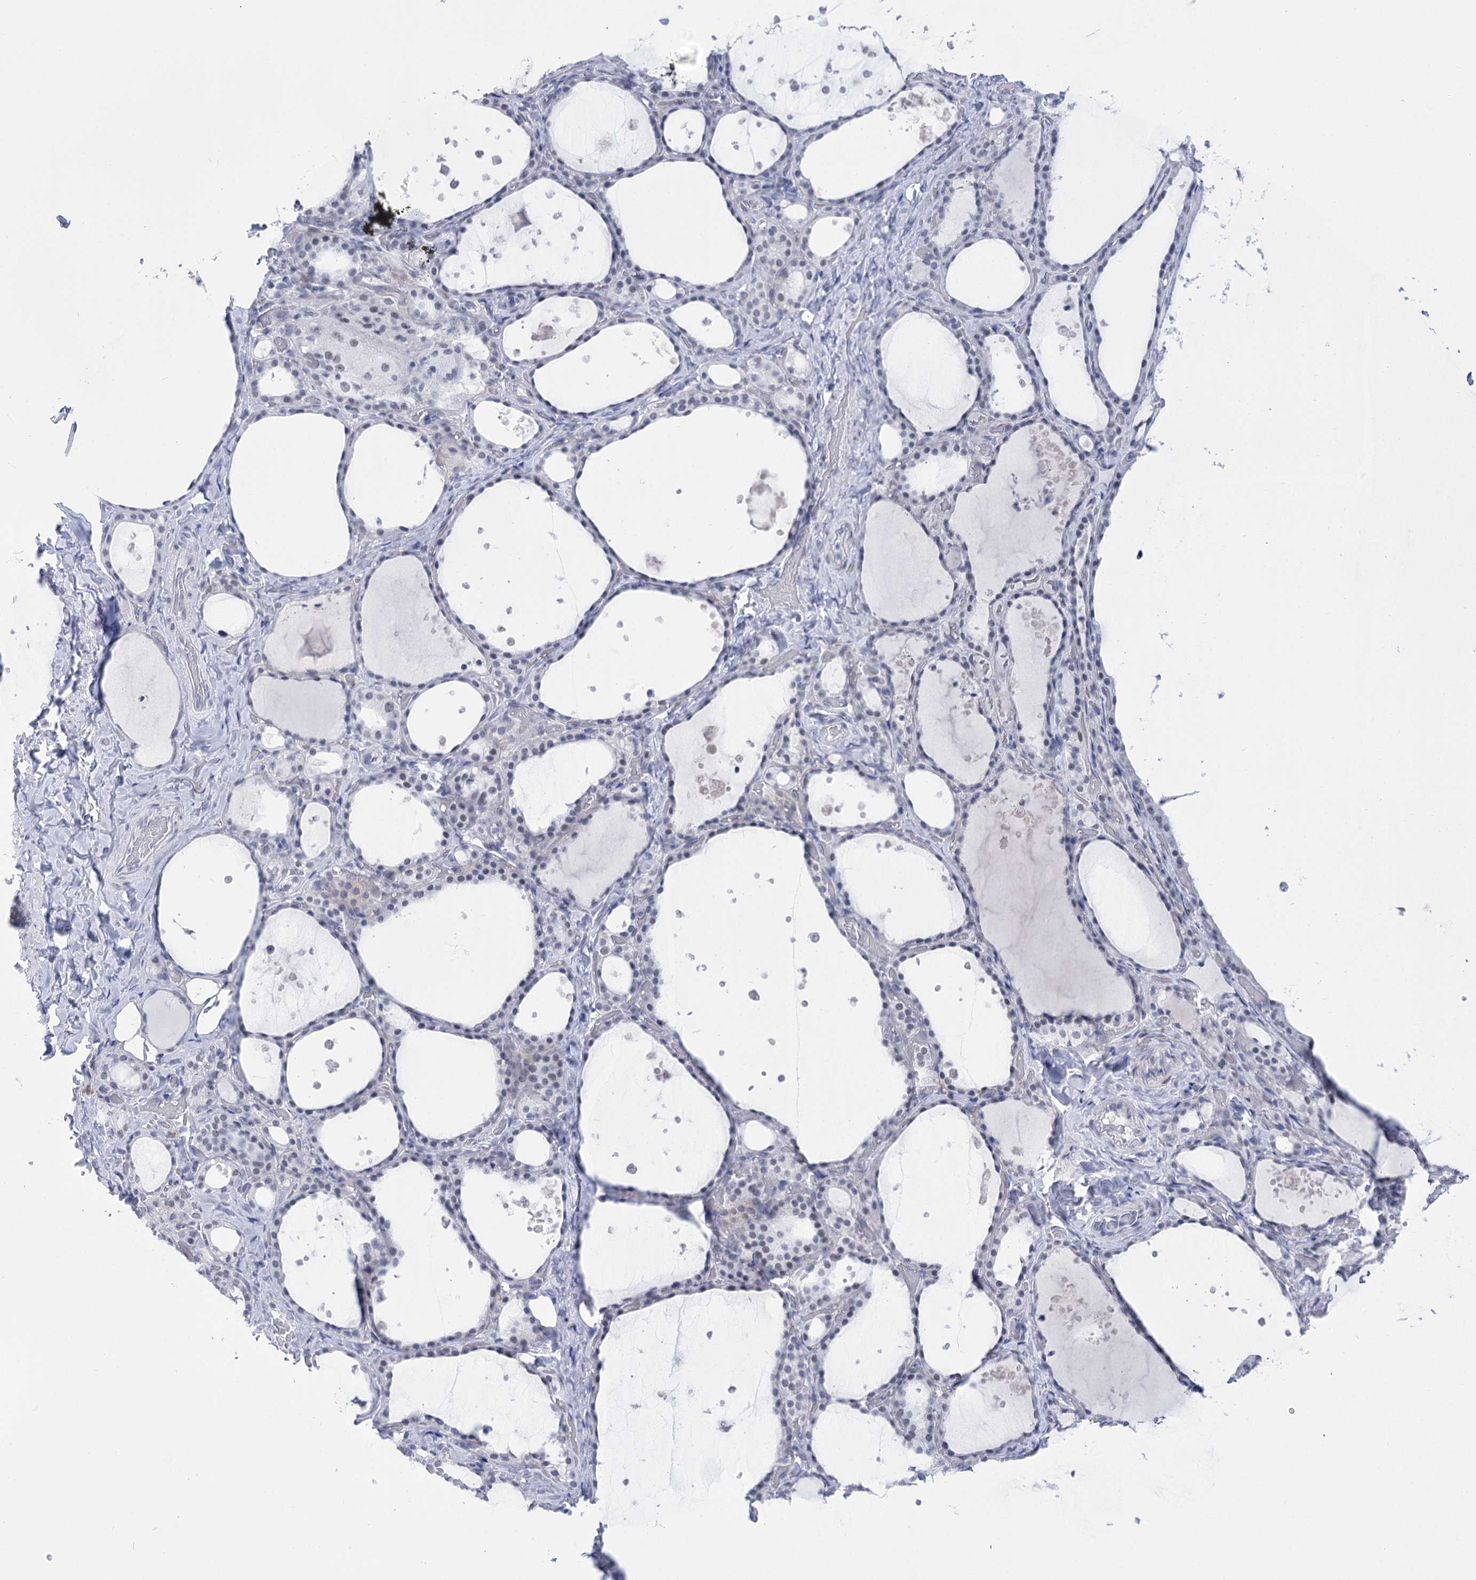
{"staining": {"intensity": "negative", "quantity": "none", "location": "none"}, "tissue": "thyroid gland", "cell_type": "Glandular cells", "image_type": "normal", "snomed": [{"axis": "morphology", "description": "Normal tissue, NOS"}, {"axis": "topography", "description": "Thyroid gland"}], "caption": "This image is of benign thyroid gland stained with IHC to label a protein in brown with the nuclei are counter-stained blue. There is no staining in glandular cells.", "gene": "HORMAD1", "patient": {"sex": "female", "age": 44}}